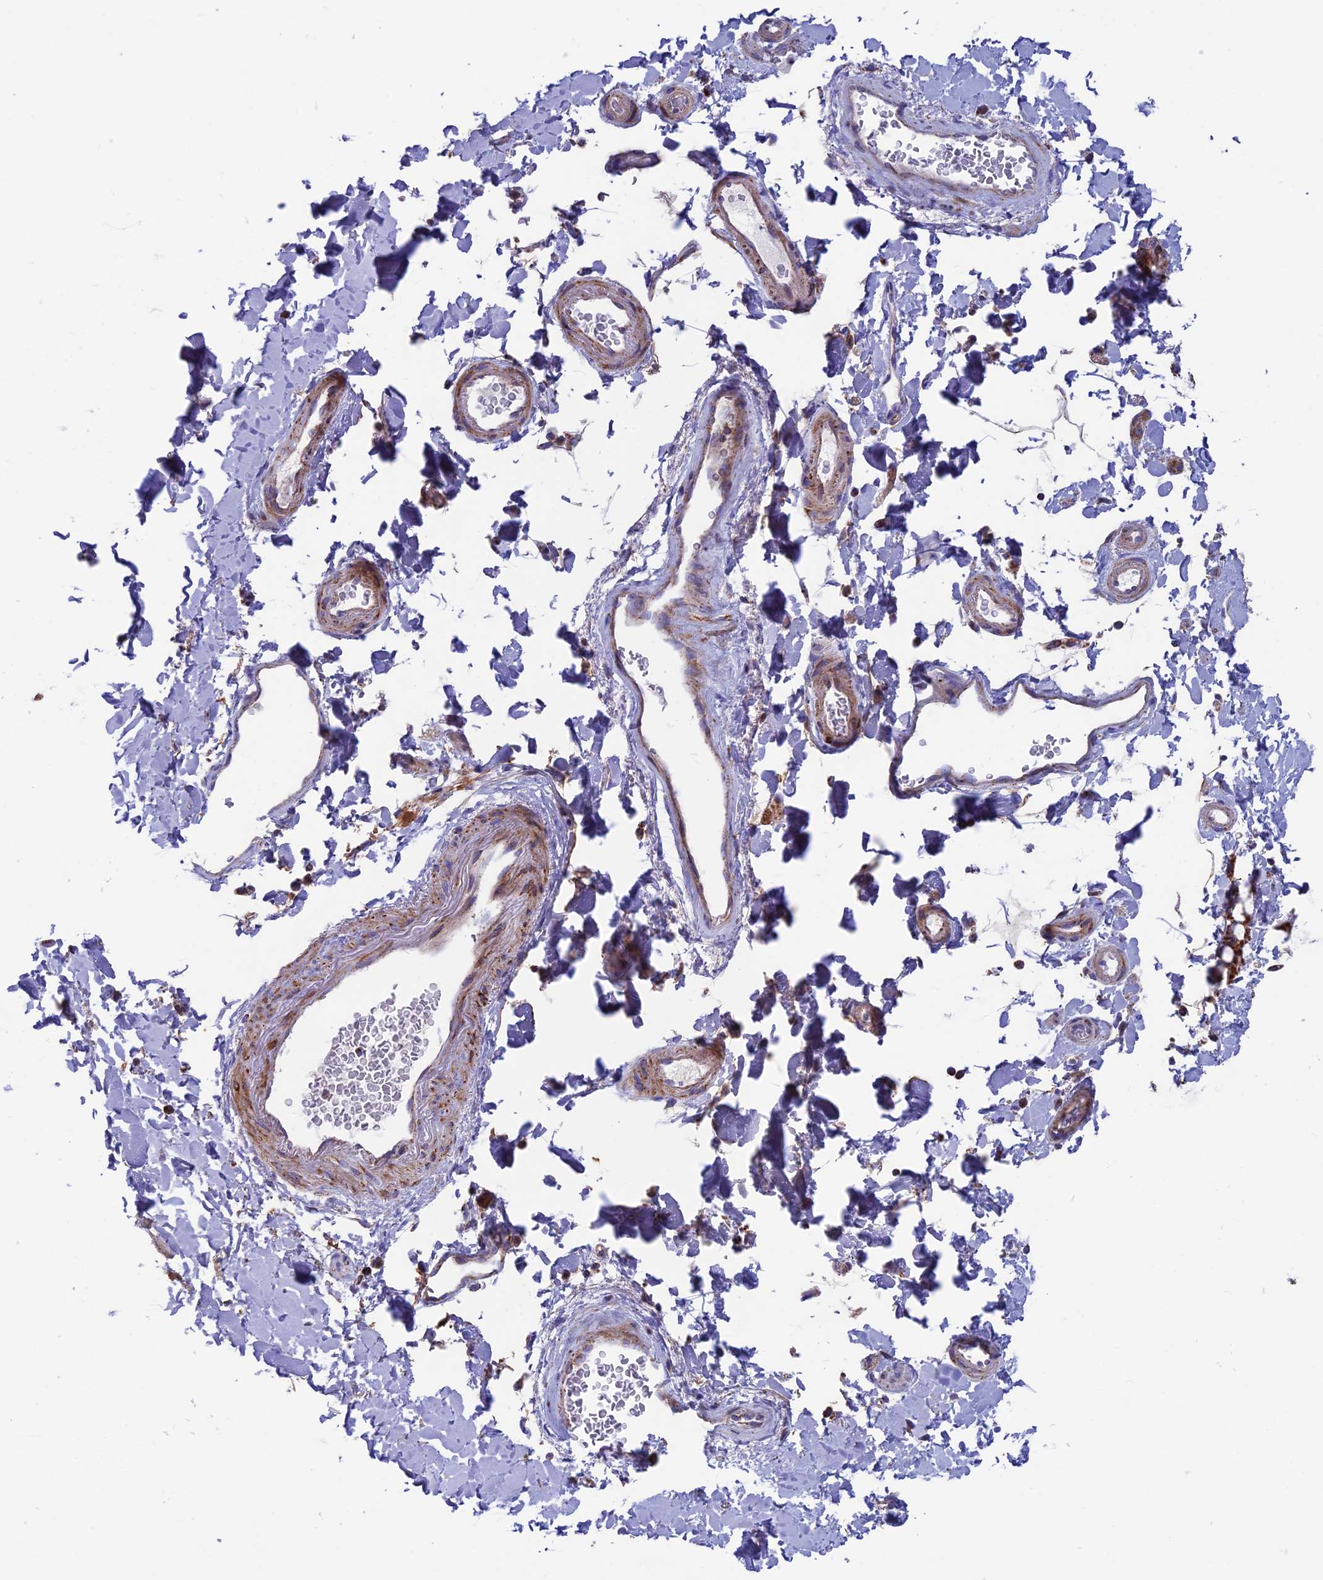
{"staining": {"intensity": "moderate", "quantity": ">75%", "location": "cytoplasmic/membranous"}, "tissue": "smooth muscle", "cell_type": "Smooth muscle cells", "image_type": "normal", "snomed": [{"axis": "morphology", "description": "Normal tissue, NOS"}, {"axis": "topography", "description": "Smooth muscle"}, {"axis": "topography", "description": "Small intestine"}], "caption": "Smooth muscle was stained to show a protein in brown. There is medium levels of moderate cytoplasmic/membranous expression in approximately >75% of smooth muscle cells.", "gene": "CS", "patient": {"sex": "female", "age": 84}}